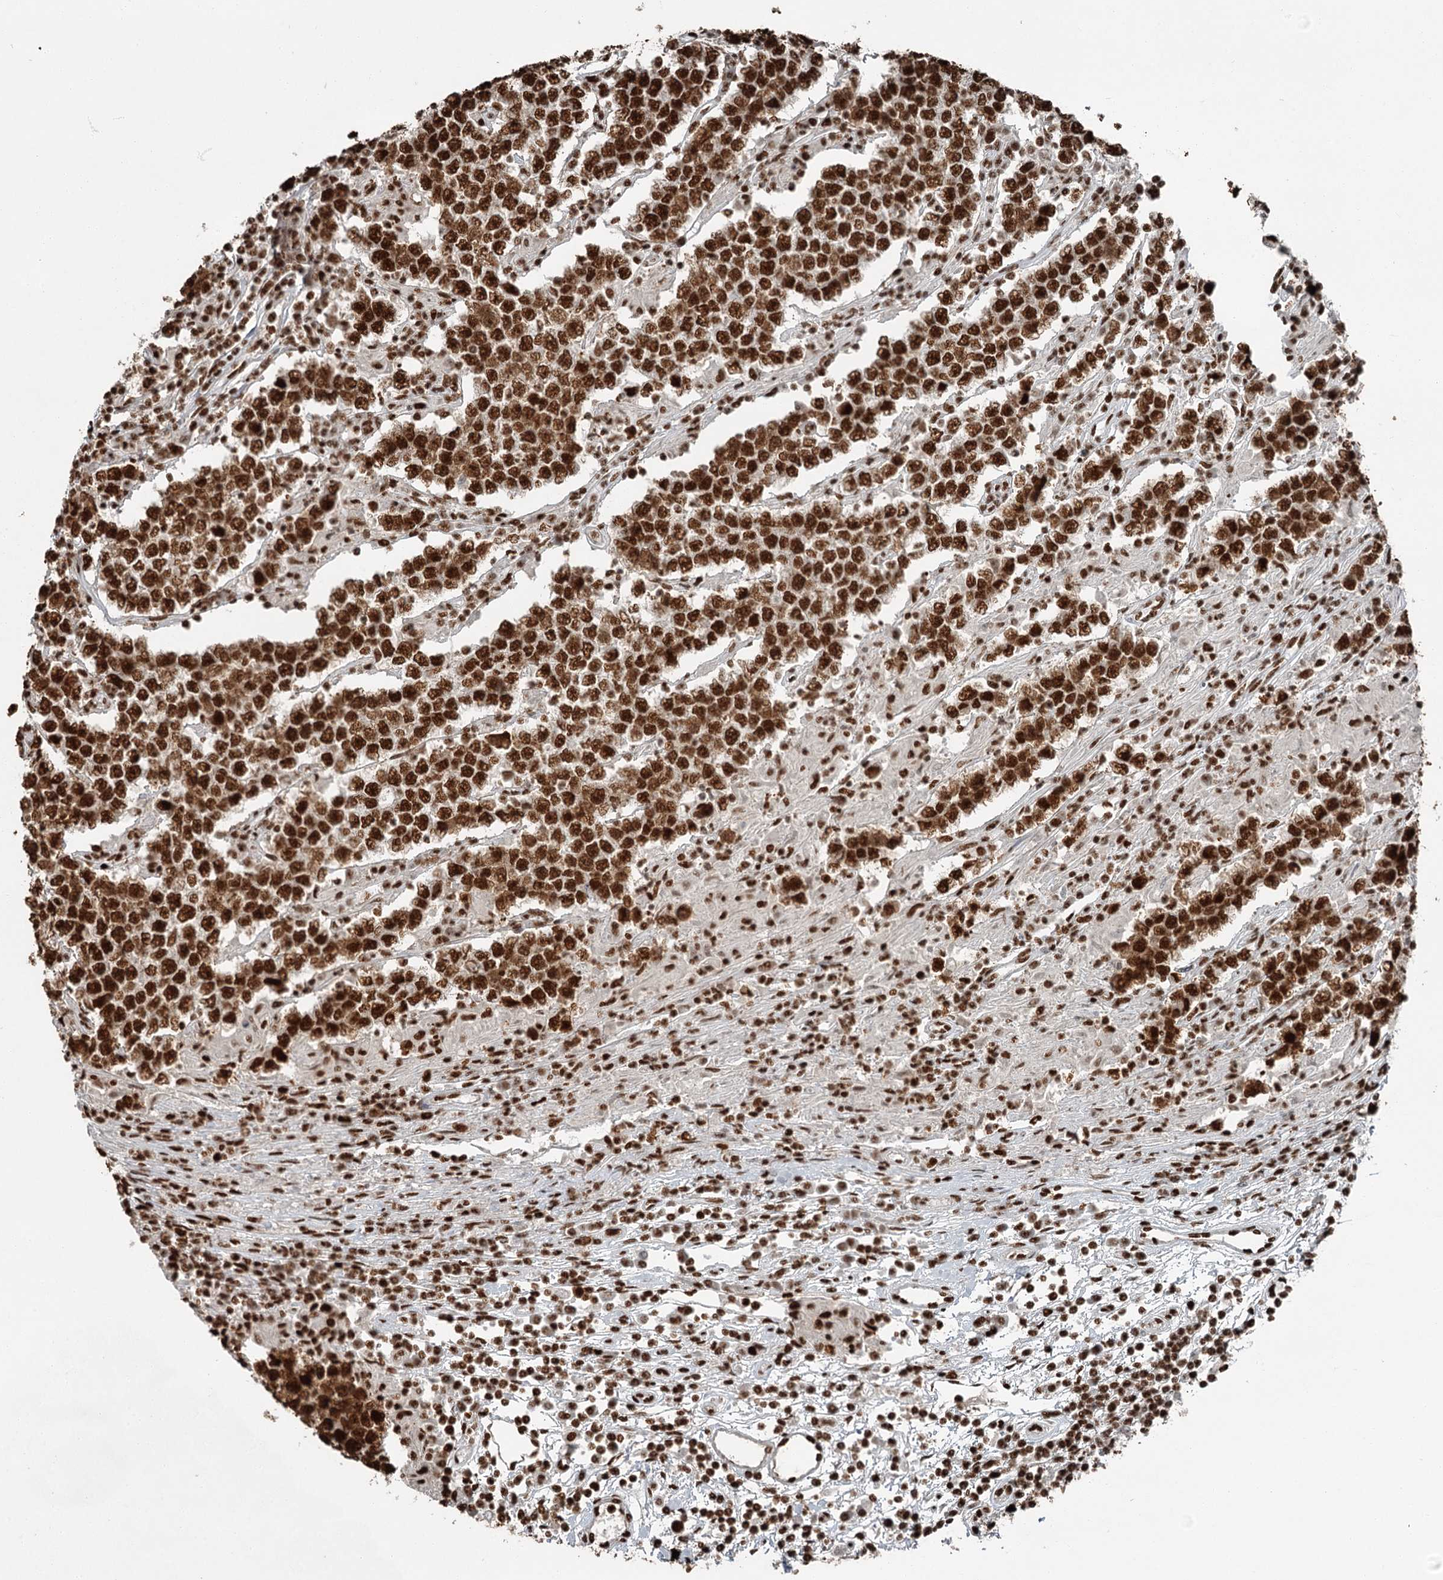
{"staining": {"intensity": "strong", "quantity": ">75%", "location": "cytoplasmic/membranous,nuclear"}, "tissue": "testis cancer", "cell_type": "Tumor cells", "image_type": "cancer", "snomed": [{"axis": "morphology", "description": "Normal tissue, NOS"}, {"axis": "morphology", "description": "Urothelial carcinoma, High grade"}, {"axis": "morphology", "description": "Seminoma, NOS"}, {"axis": "morphology", "description": "Carcinoma, Embryonal, NOS"}, {"axis": "topography", "description": "Urinary bladder"}, {"axis": "topography", "description": "Testis"}], "caption": "IHC image of human seminoma (testis) stained for a protein (brown), which exhibits high levels of strong cytoplasmic/membranous and nuclear expression in approximately >75% of tumor cells.", "gene": "RBBP7", "patient": {"sex": "male", "age": 41}}